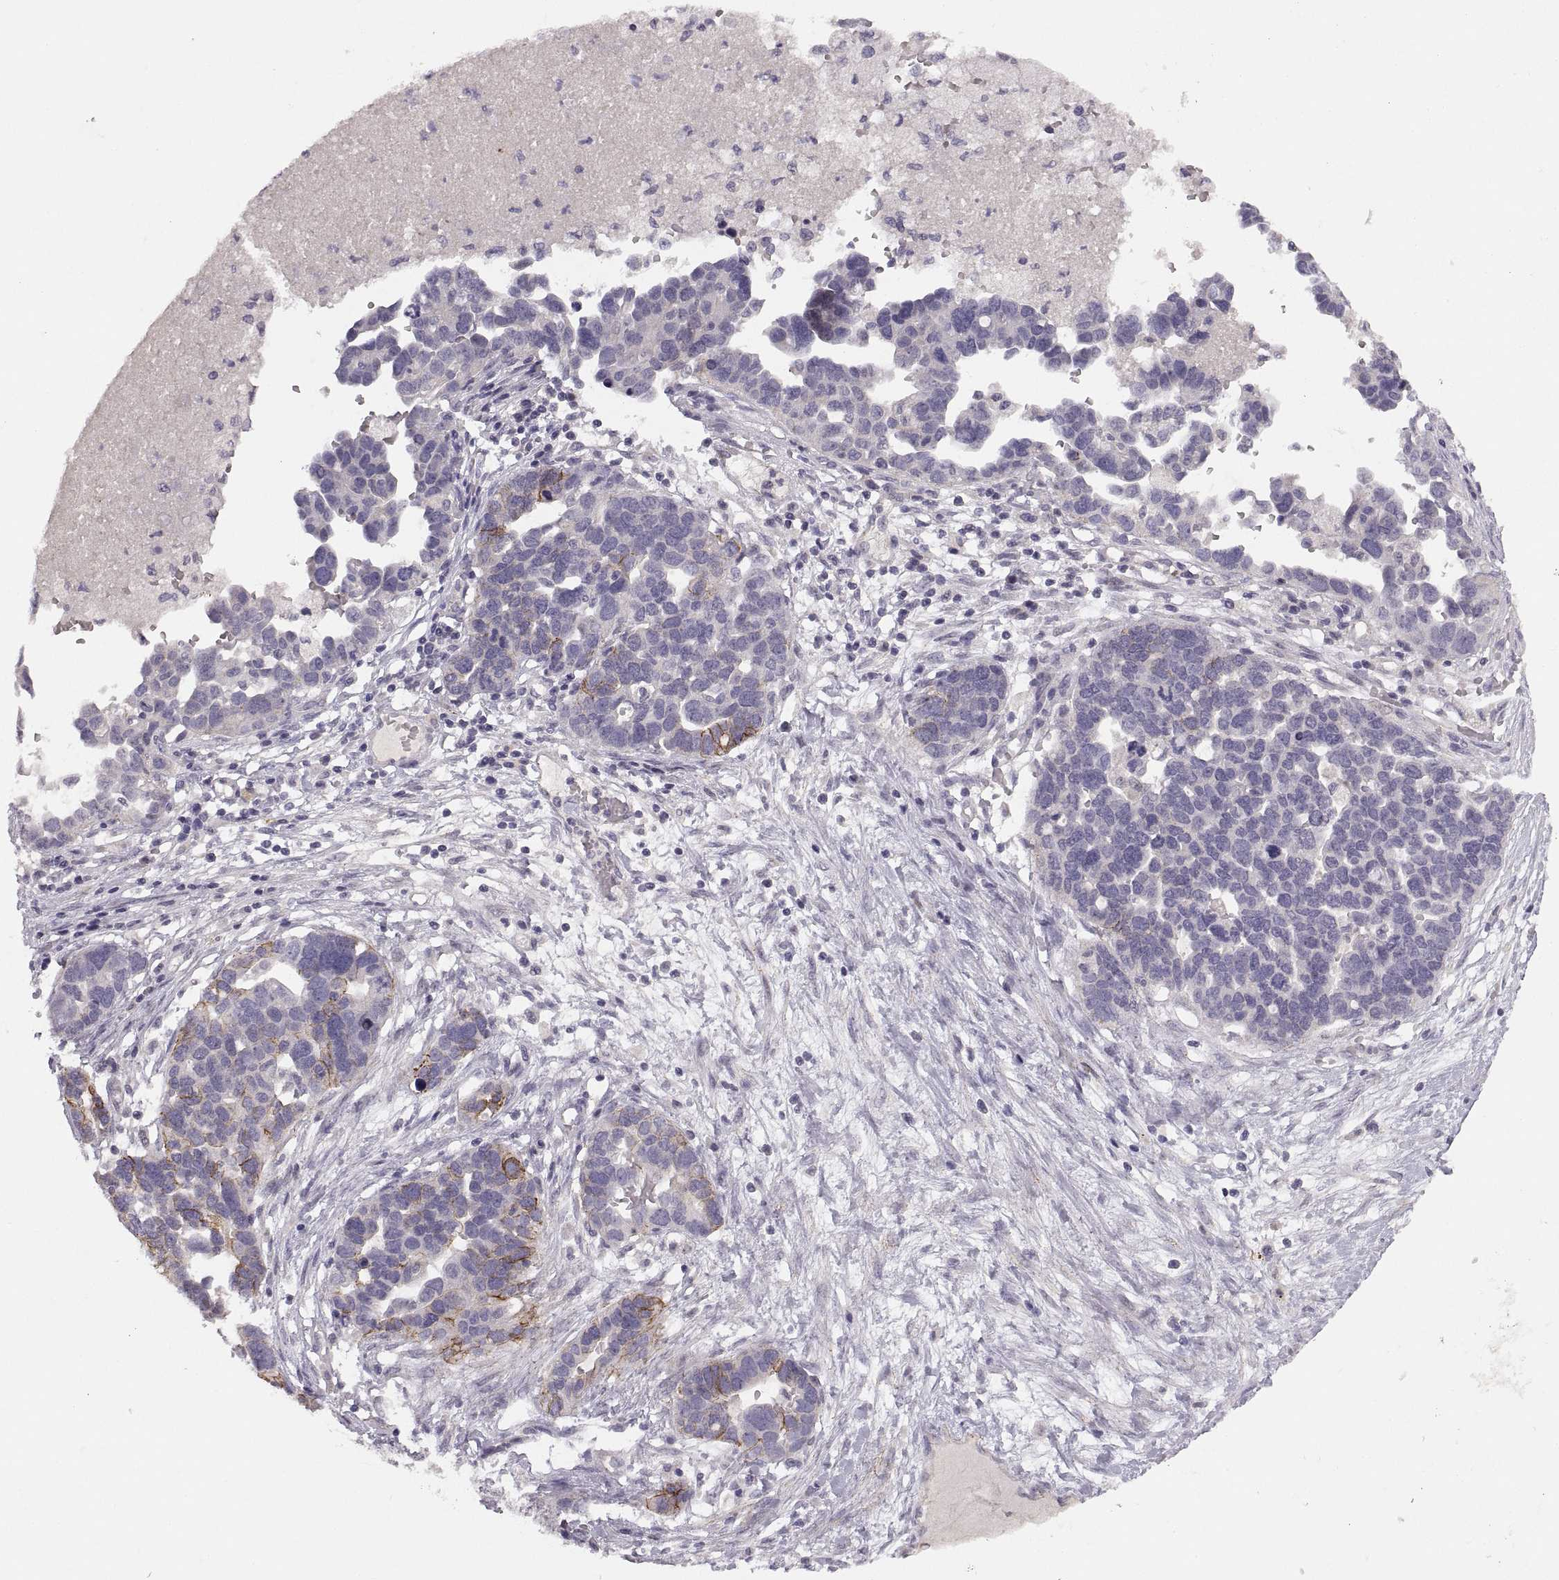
{"staining": {"intensity": "strong", "quantity": "<25%", "location": "cytoplasmic/membranous"}, "tissue": "ovarian cancer", "cell_type": "Tumor cells", "image_type": "cancer", "snomed": [{"axis": "morphology", "description": "Cystadenocarcinoma, serous, NOS"}, {"axis": "topography", "description": "Ovary"}], "caption": "IHC micrograph of serous cystadenocarcinoma (ovarian) stained for a protein (brown), which reveals medium levels of strong cytoplasmic/membranous staining in approximately <25% of tumor cells.", "gene": "CDH2", "patient": {"sex": "female", "age": 54}}